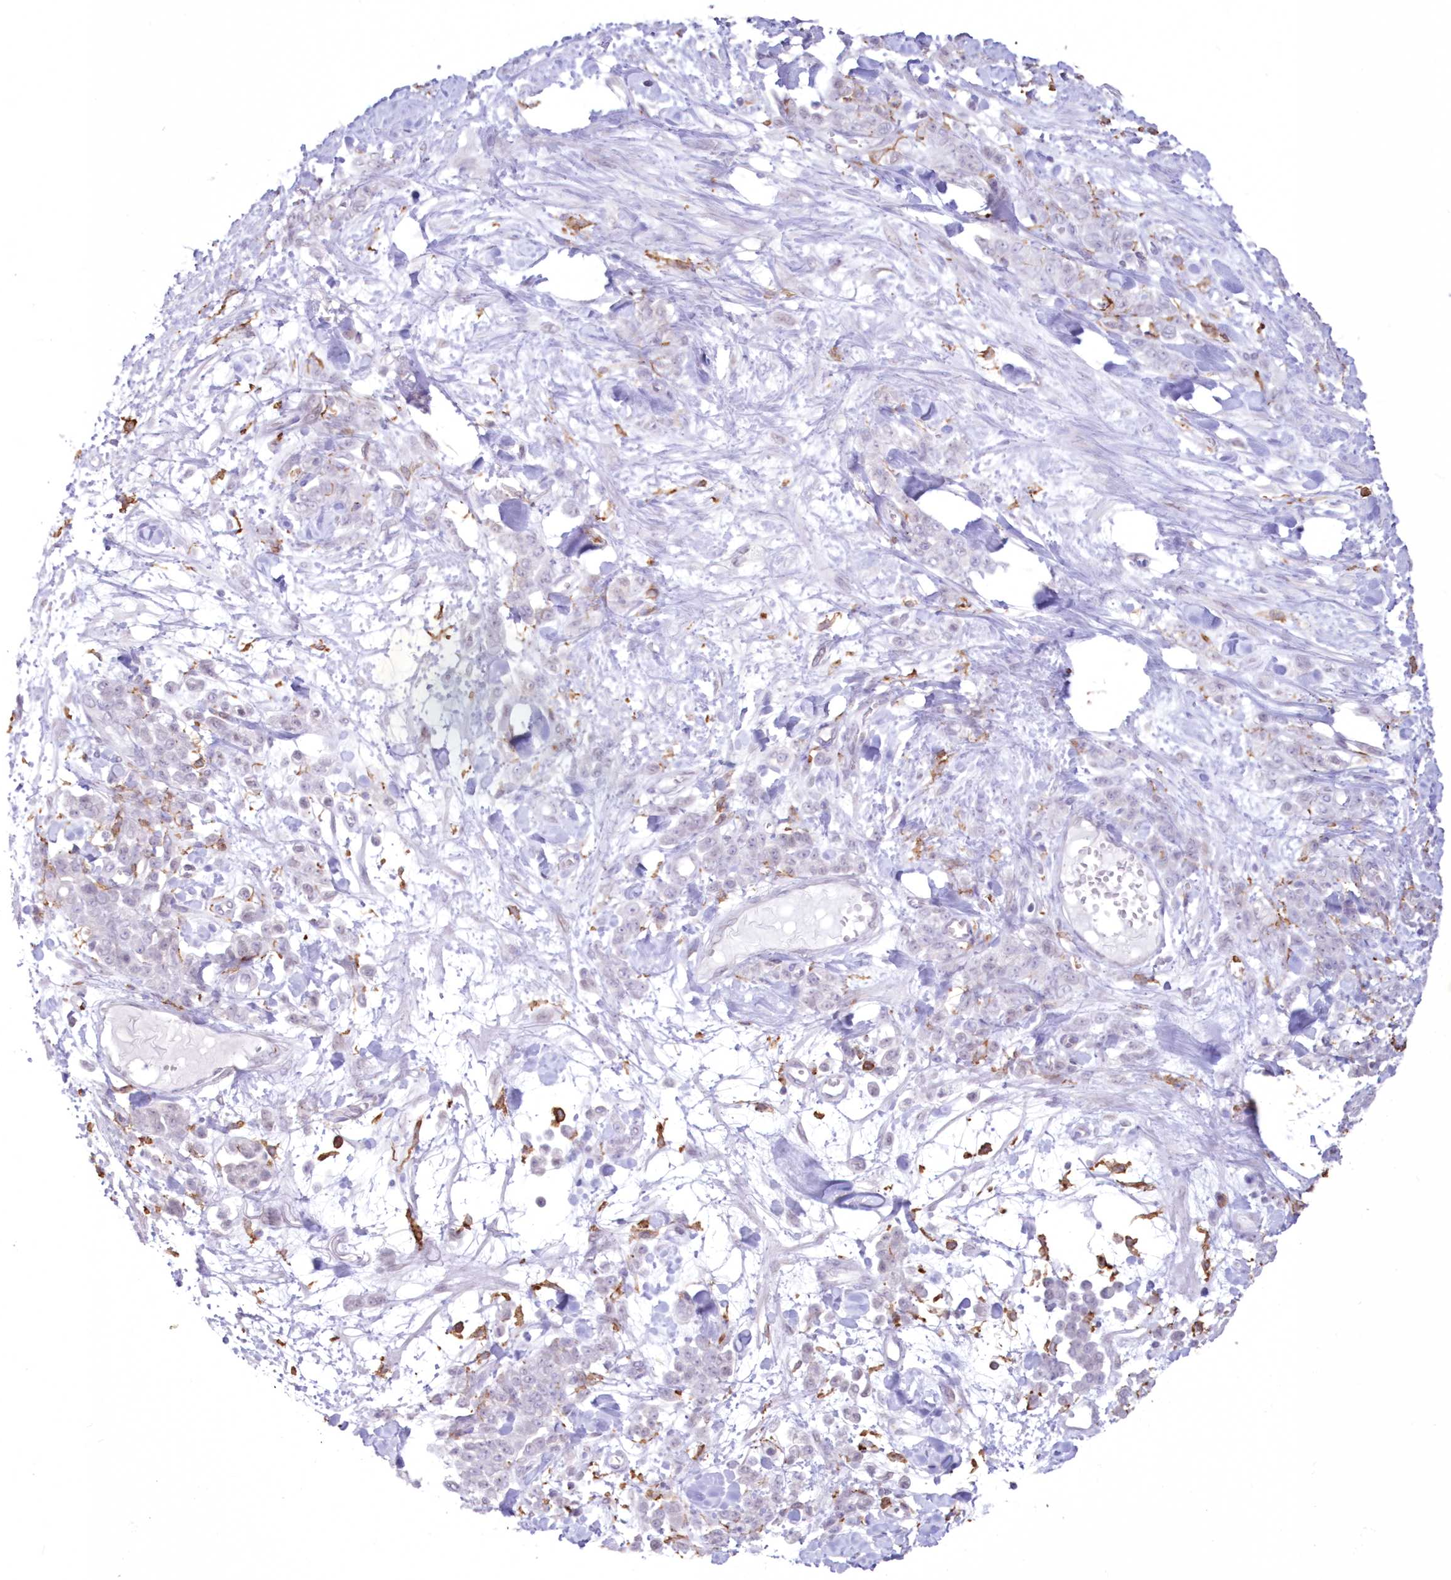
{"staining": {"intensity": "negative", "quantity": "none", "location": "none"}, "tissue": "stomach cancer", "cell_type": "Tumor cells", "image_type": "cancer", "snomed": [{"axis": "morphology", "description": "Normal tissue, NOS"}, {"axis": "morphology", "description": "Adenocarcinoma, NOS"}, {"axis": "topography", "description": "Stomach"}], "caption": "Tumor cells are negative for protein expression in human stomach cancer.", "gene": "C11orf1", "patient": {"sex": "male", "age": 82}}